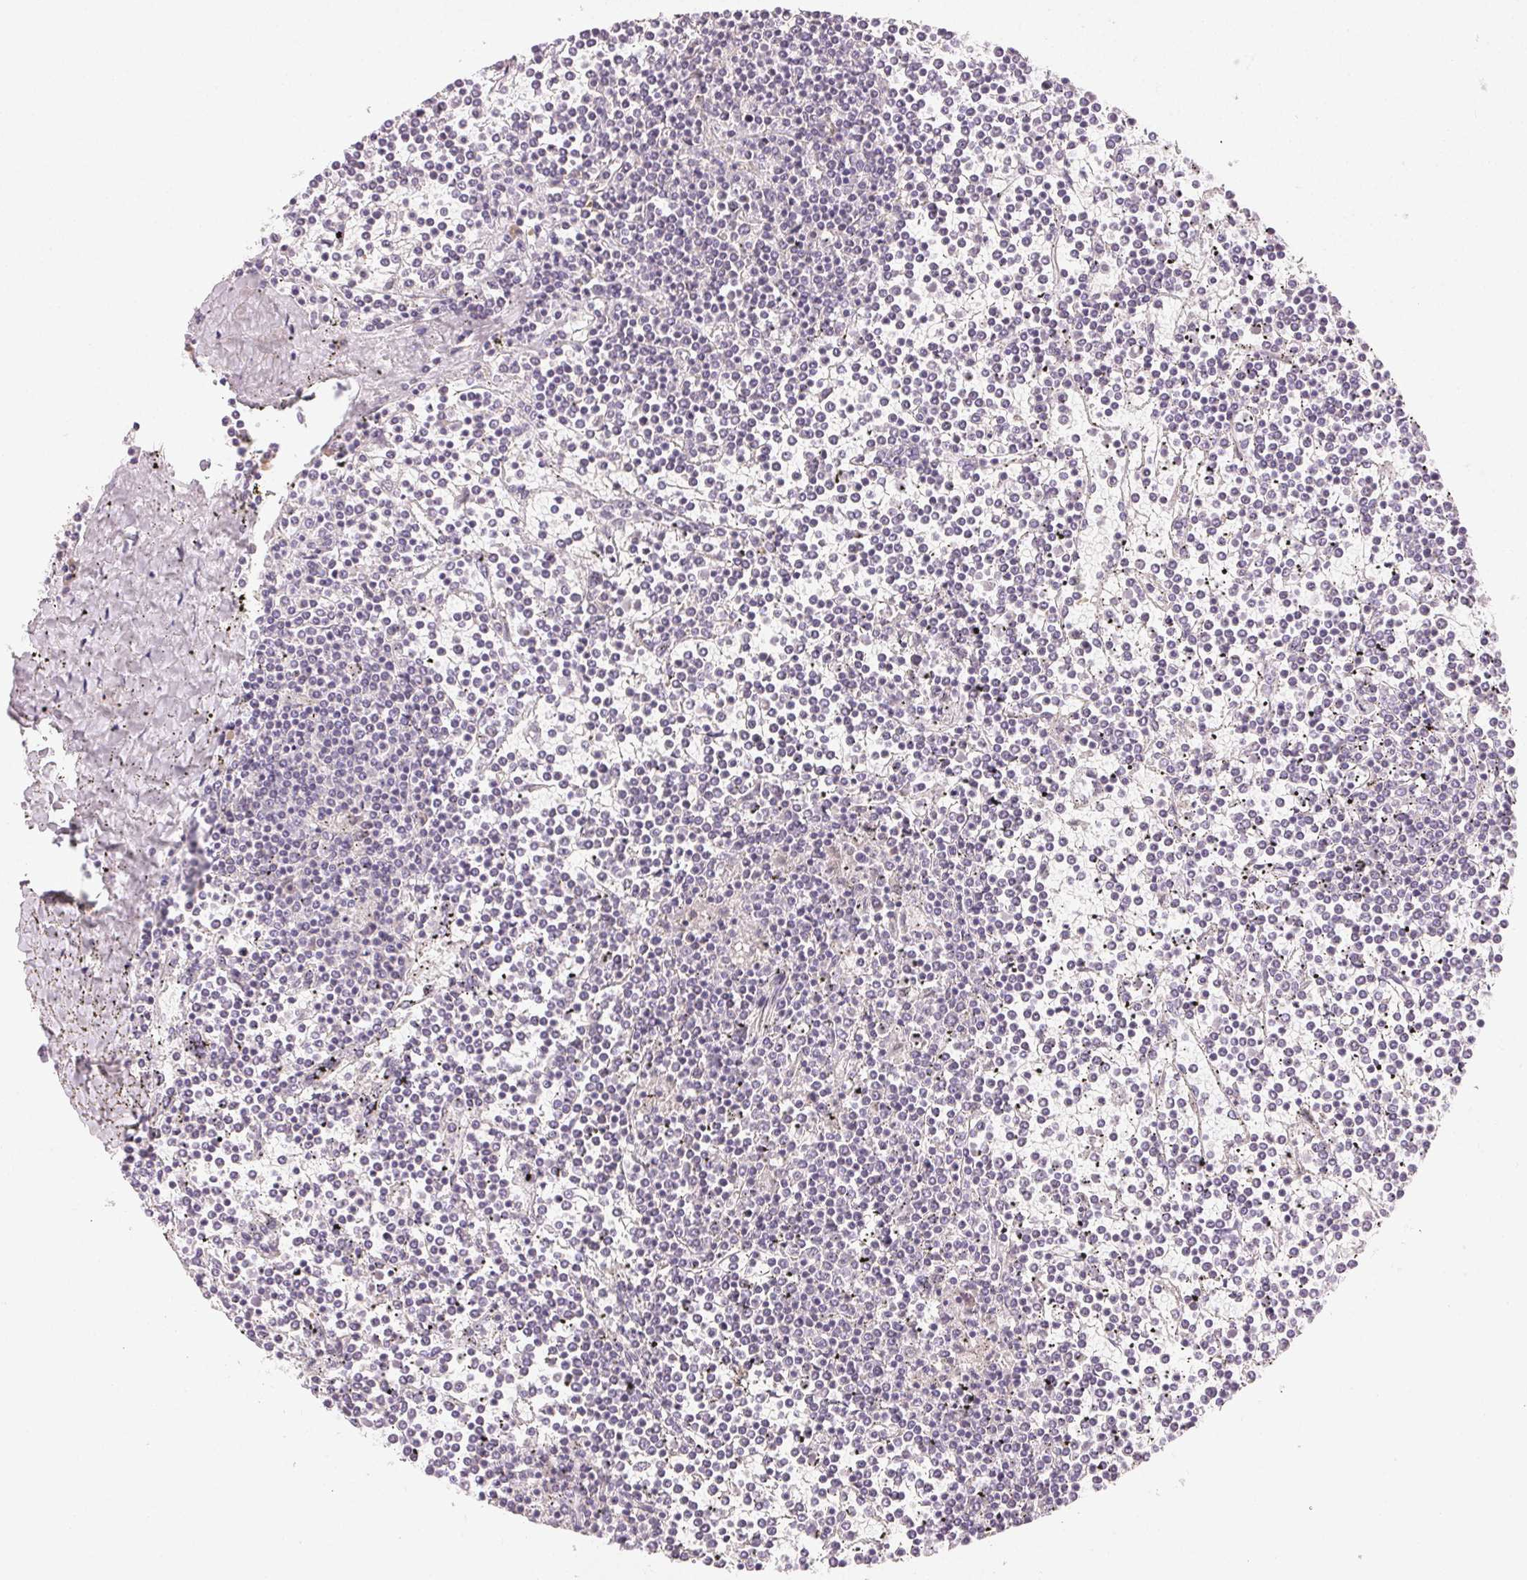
{"staining": {"intensity": "negative", "quantity": "none", "location": "none"}, "tissue": "lymphoma", "cell_type": "Tumor cells", "image_type": "cancer", "snomed": [{"axis": "morphology", "description": "Malignant lymphoma, non-Hodgkin's type, Low grade"}, {"axis": "topography", "description": "Spleen"}], "caption": "A high-resolution image shows immunohistochemistry staining of low-grade malignant lymphoma, non-Hodgkin's type, which reveals no significant expression in tumor cells. (Stains: DAB (3,3'-diaminobenzidine) IHC with hematoxylin counter stain, Microscopy: brightfield microscopy at high magnification).", "gene": "MYBL1", "patient": {"sex": "female", "age": 19}}